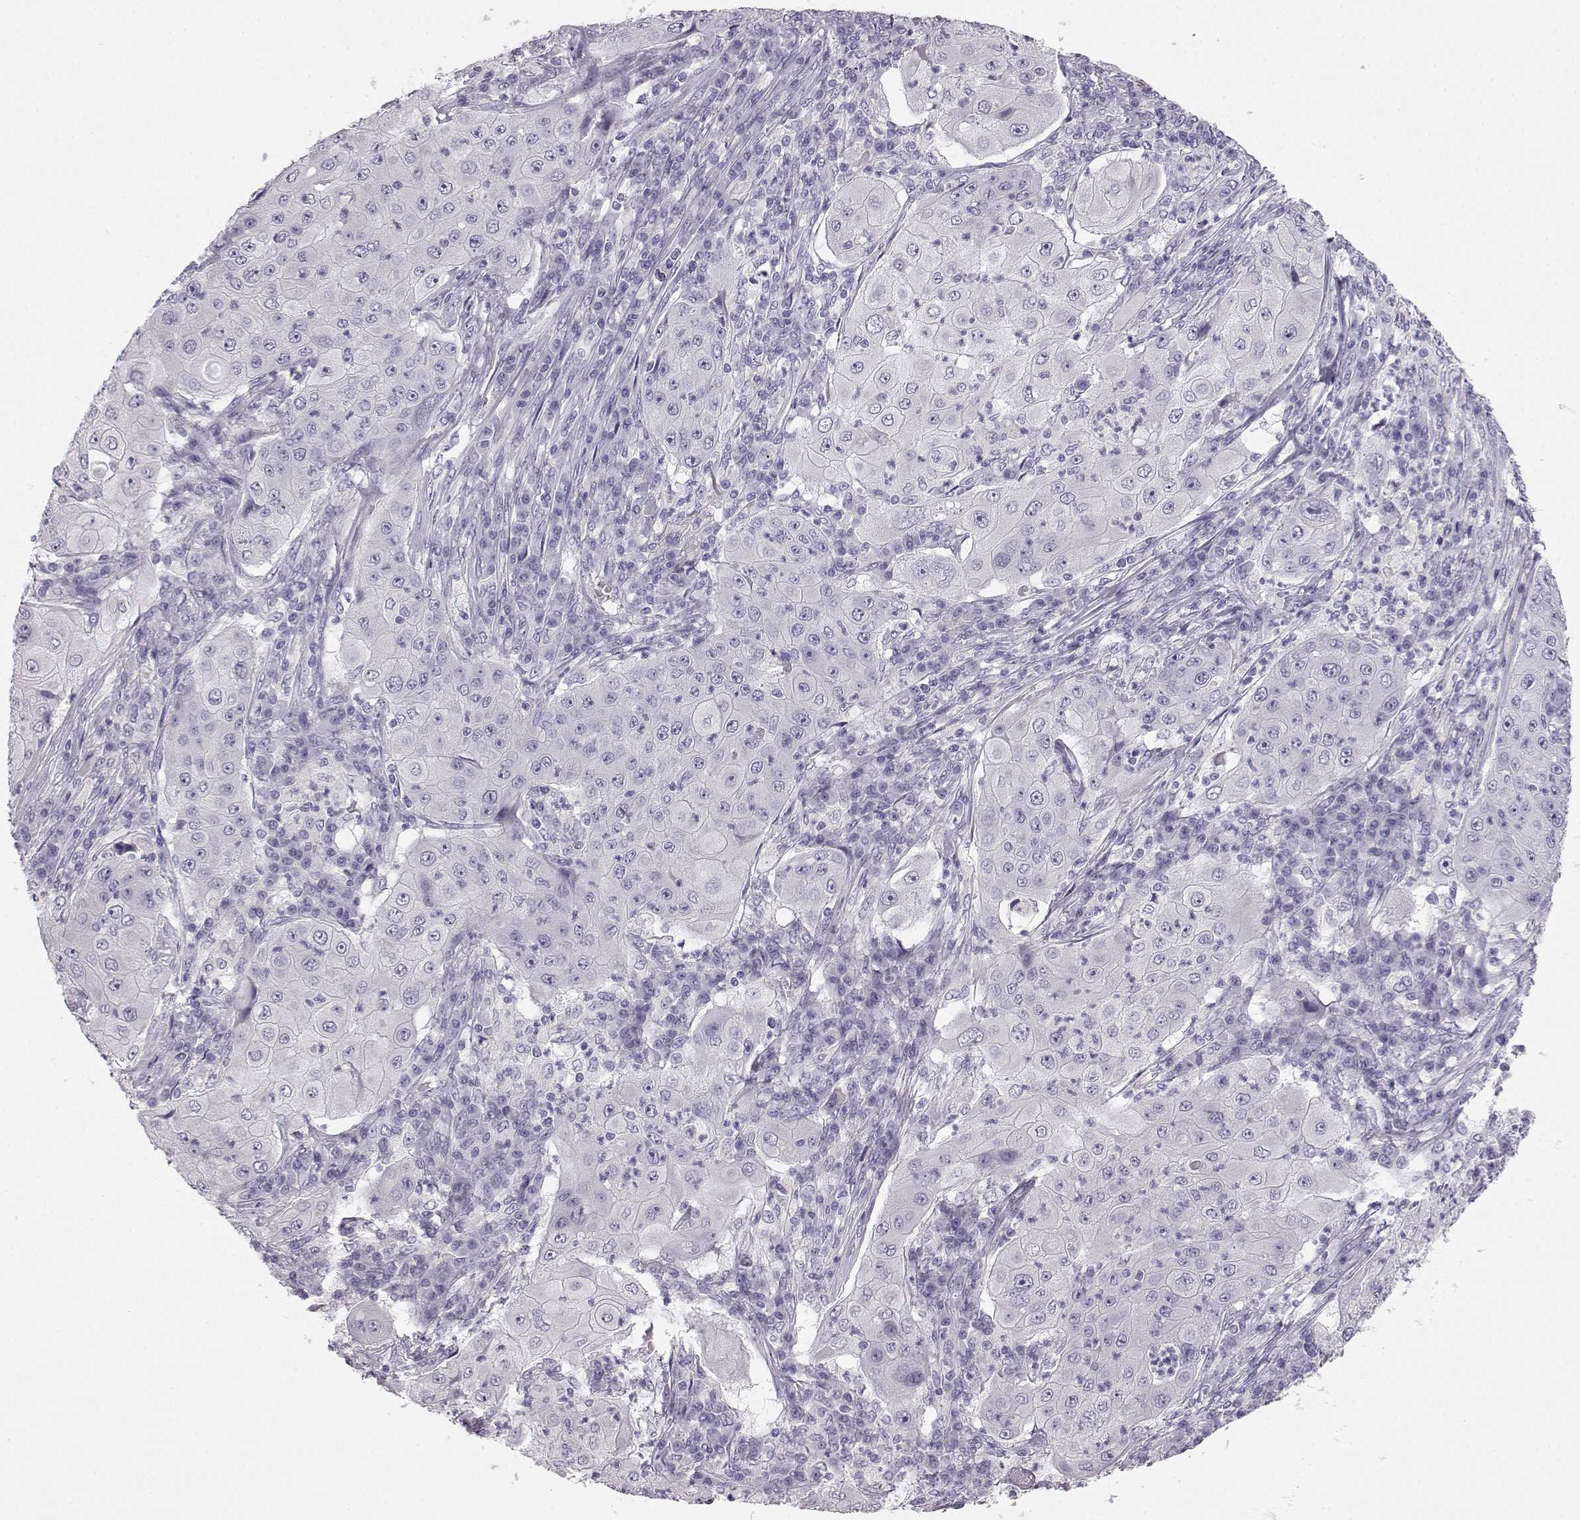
{"staining": {"intensity": "negative", "quantity": "none", "location": "none"}, "tissue": "lung cancer", "cell_type": "Tumor cells", "image_type": "cancer", "snomed": [{"axis": "morphology", "description": "Squamous cell carcinoma, NOS"}, {"axis": "topography", "description": "Lung"}], "caption": "This is a histopathology image of immunohistochemistry staining of lung cancer, which shows no positivity in tumor cells.", "gene": "BFSP2", "patient": {"sex": "female", "age": 59}}